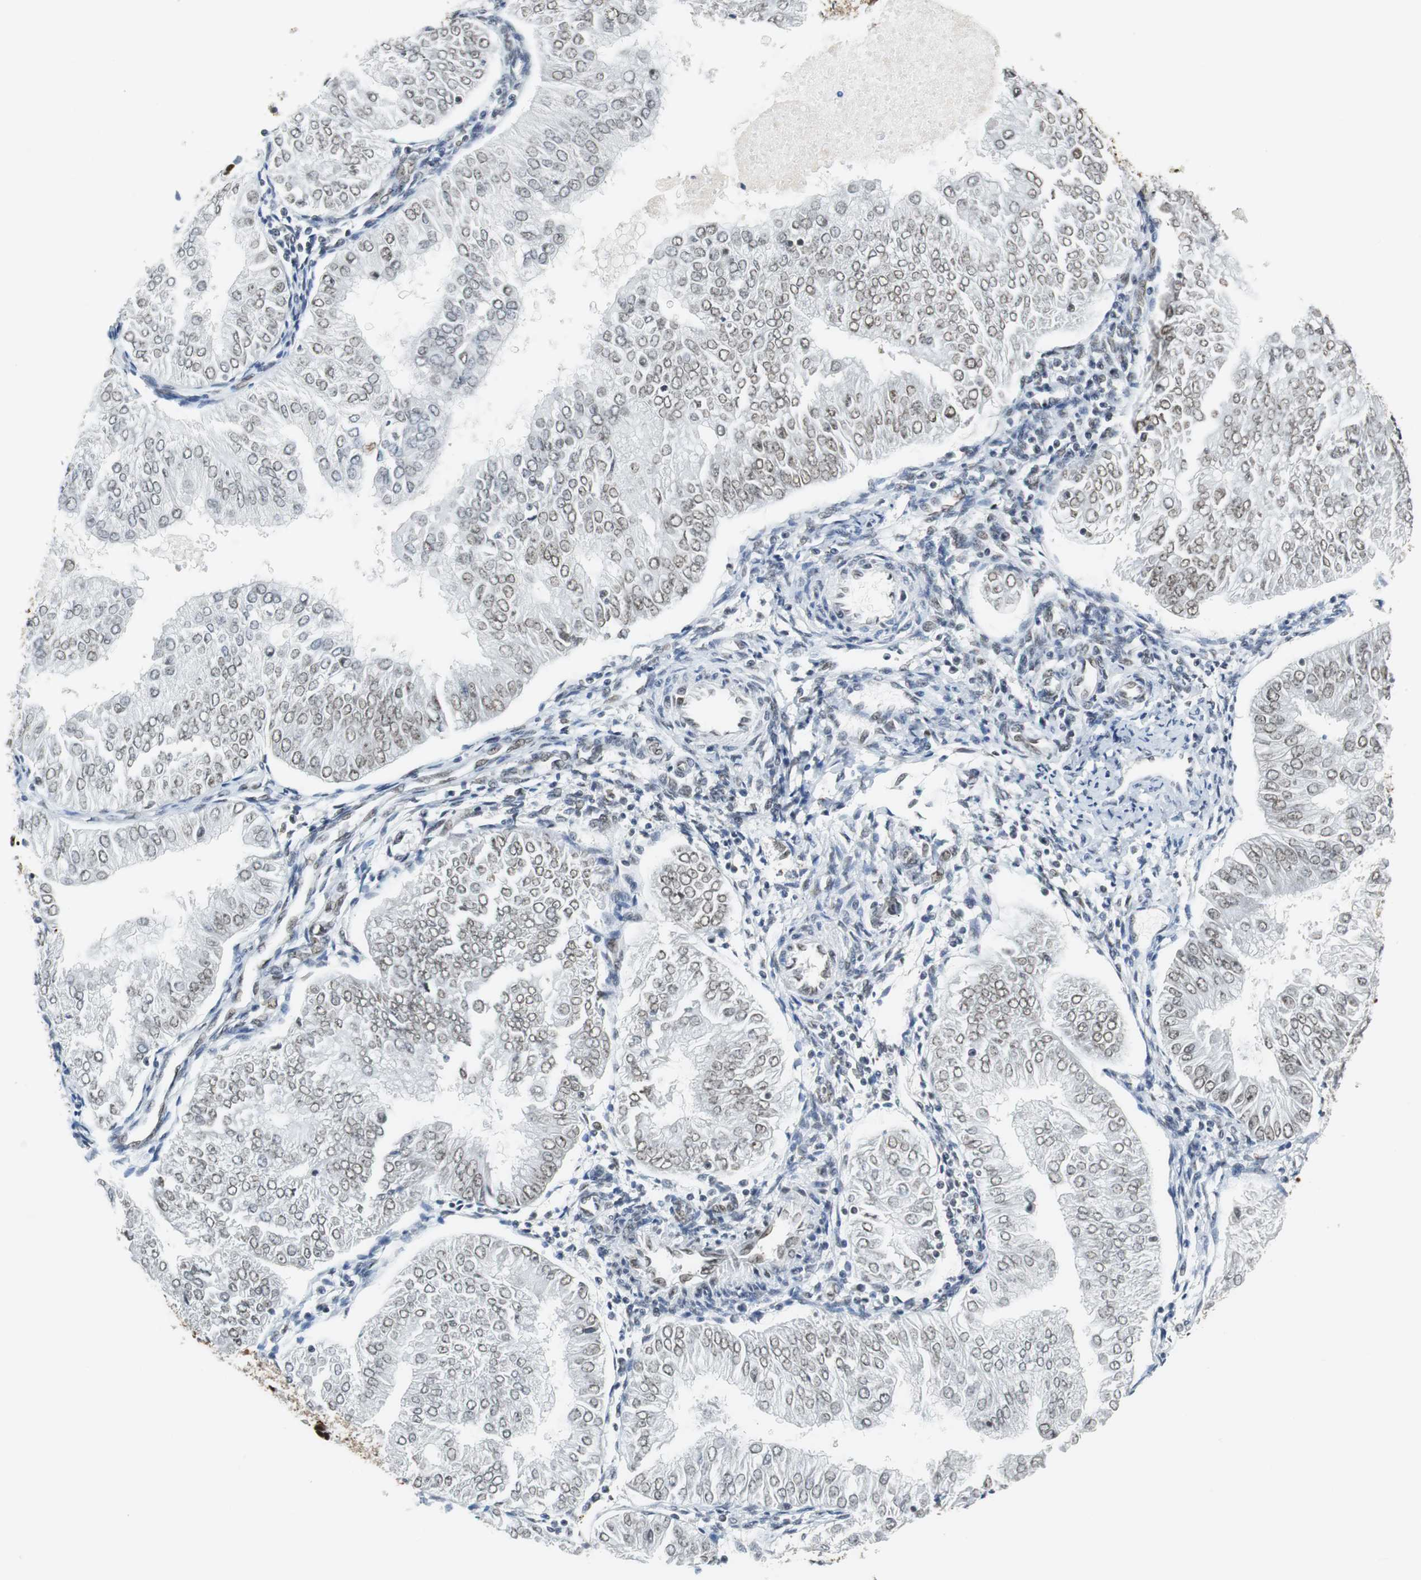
{"staining": {"intensity": "weak", "quantity": ">75%", "location": "nuclear"}, "tissue": "endometrial cancer", "cell_type": "Tumor cells", "image_type": "cancer", "snomed": [{"axis": "morphology", "description": "Adenocarcinoma, NOS"}, {"axis": "topography", "description": "Endometrium"}], "caption": "Endometrial adenocarcinoma tissue demonstrates weak nuclear expression in about >75% of tumor cells, visualized by immunohistochemistry. The staining was performed using DAB (3,3'-diaminobenzidine) to visualize the protein expression in brown, while the nuclei were stained in blue with hematoxylin (Magnification: 20x).", "gene": "PRKDC", "patient": {"sex": "female", "age": 53}}